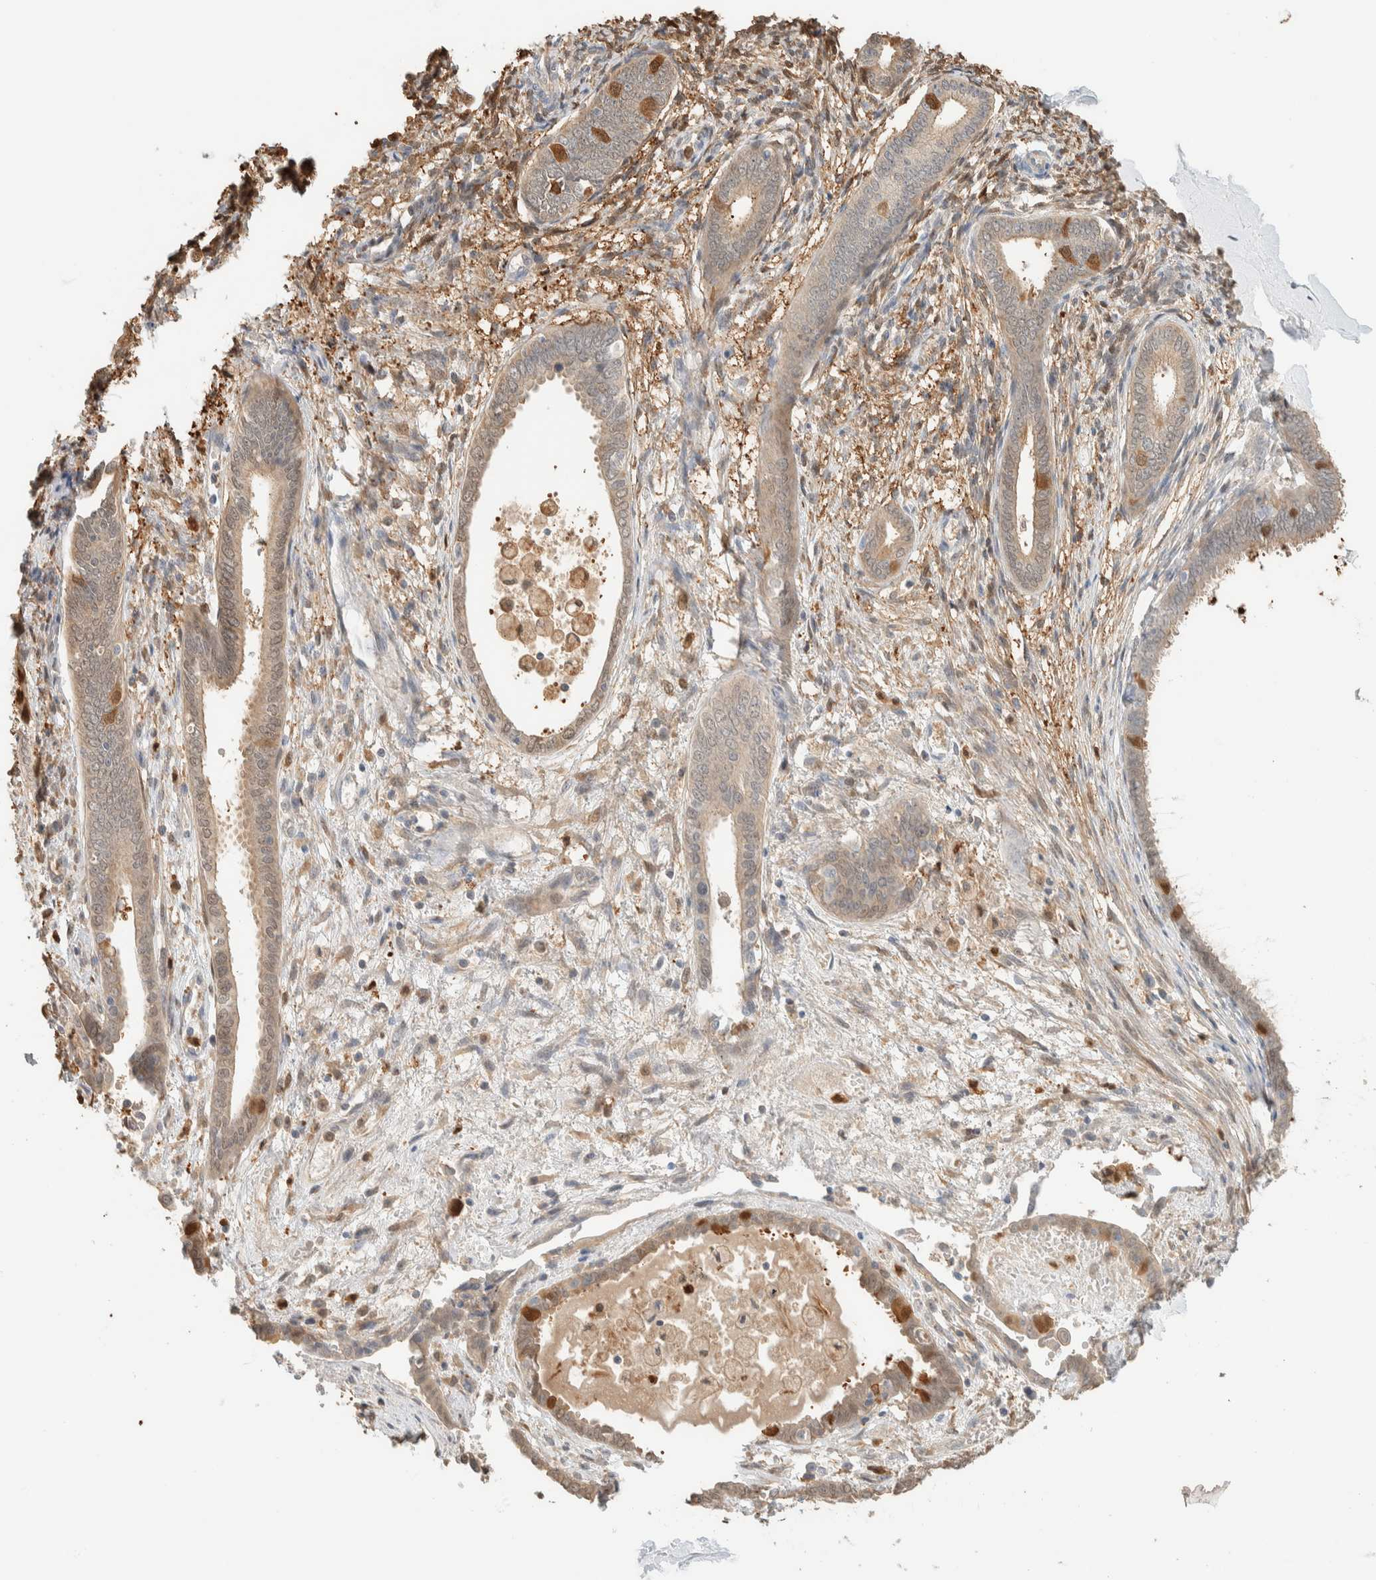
{"staining": {"intensity": "moderate", "quantity": "<25%", "location": "cytoplasmic/membranous,nuclear"}, "tissue": "endometrium", "cell_type": "Cells in endometrial stroma", "image_type": "normal", "snomed": [{"axis": "morphology", "description": "Normal tissue, NOS"}, {"axis": "topography", "description": "Endometrium"}], "caption": "The immunohistochemical stain highlights moderate cytoplasmic/membranous,nuclear staining in cells in endometrial stroma of benign endometrium.", "gene": "SETD4", "patient": {"sex": "female", "age": 56}}